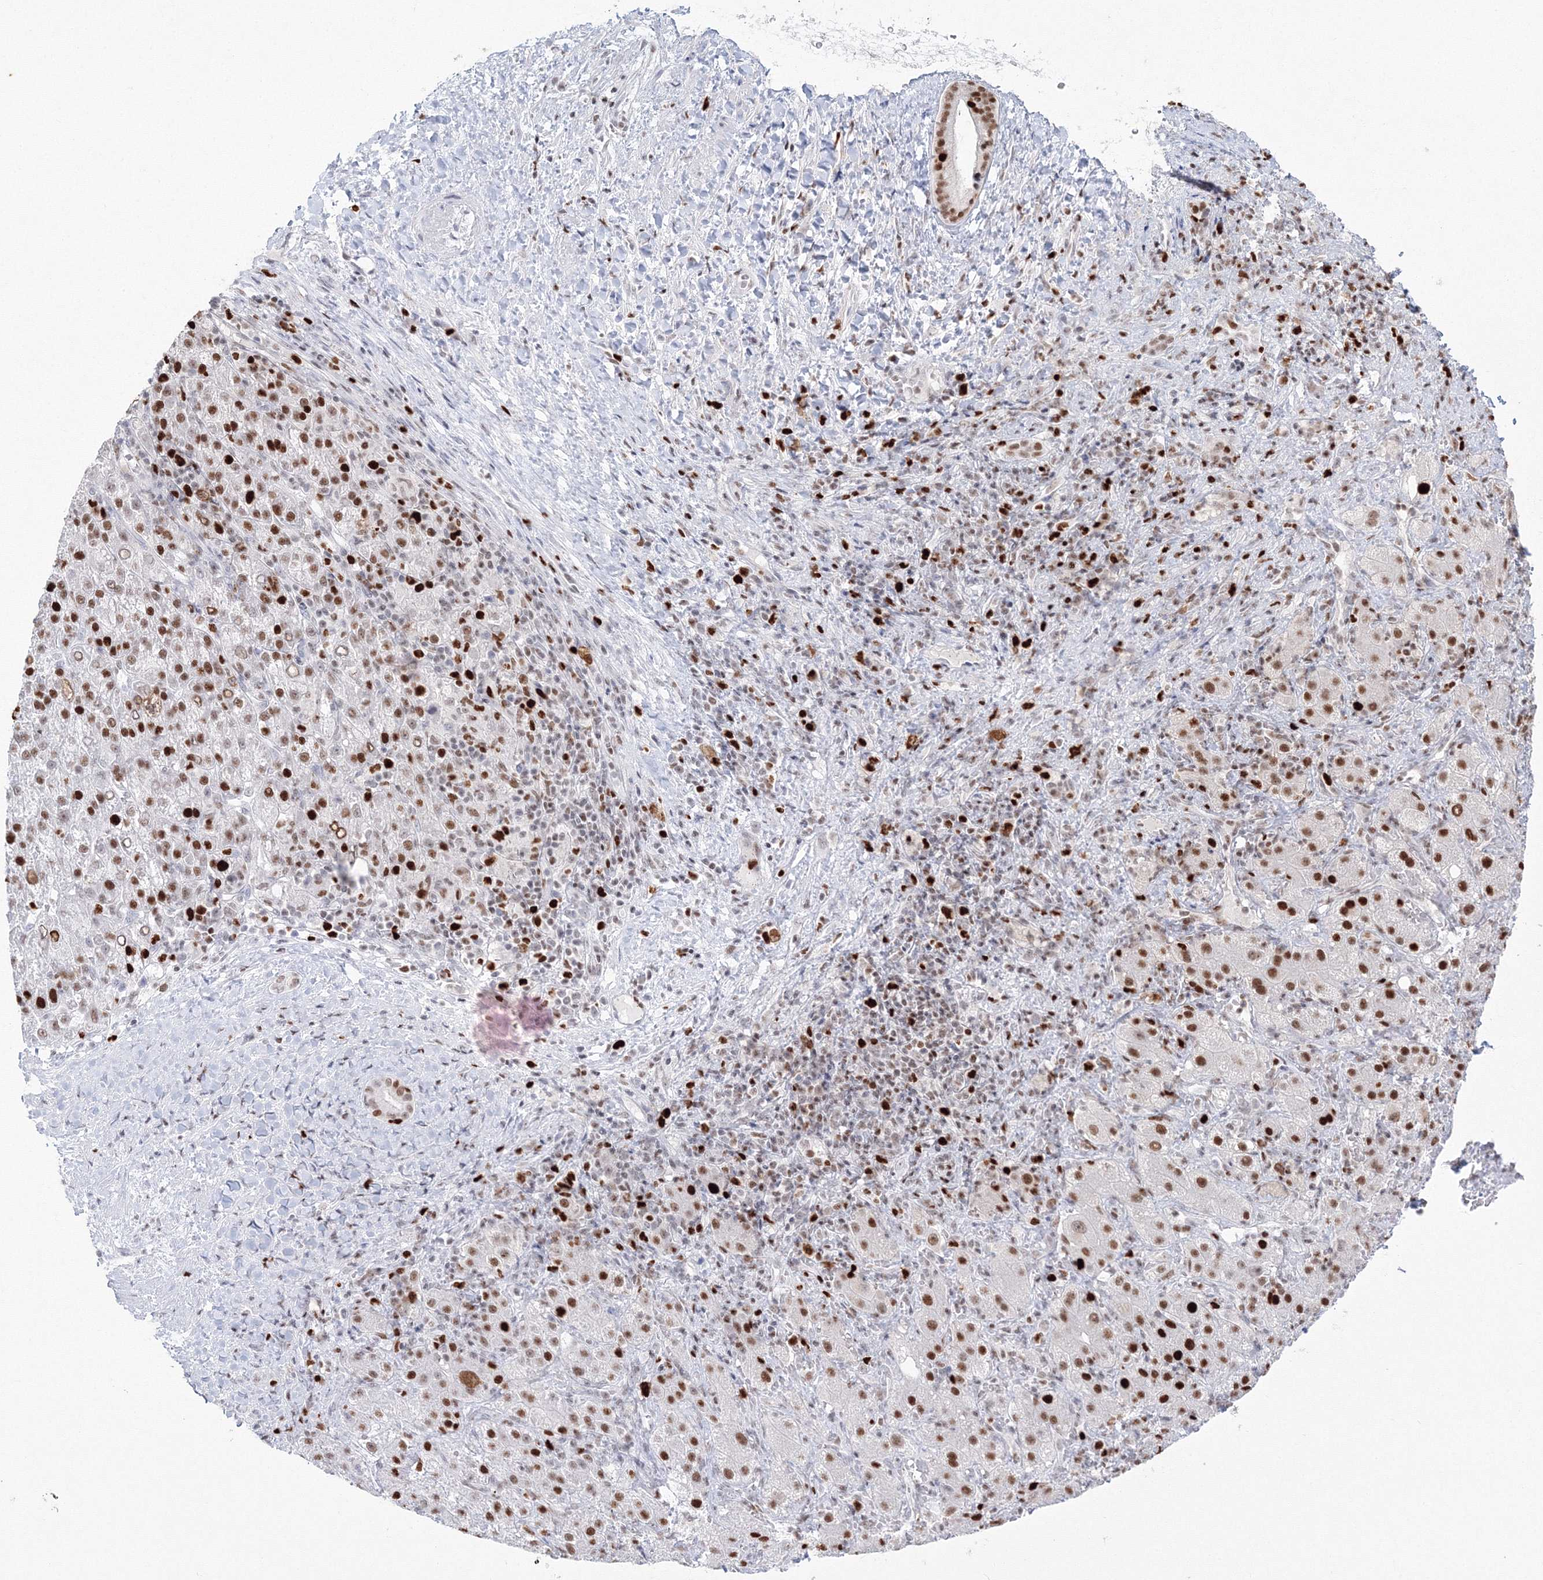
{"staining": {"intensity": "strong", "quantity": ">75%", "location": "nuclear"}, "tissue": "liver cancer", "cell_type": "Tumor cells", "image_type": "cancer", "snomed": [{"axis": "morphology", "description": "Carcinoma, Hepatocellular, NOS"}, {"axis": "topography", "description": "Liver"}], "caption": "Protein analysis of hepatocellular carcinoma (liver) tissue shows strong nuclear positivity in approximately >75% of tumor cells. Using DAB (3,3'-diaminobenzidine) (brown) and hematoxylin (blue) stains, captured at high magnification using brightfield microscopy.", "gene": "LIG1", "patient": {"sex": "female", "age": 58}}